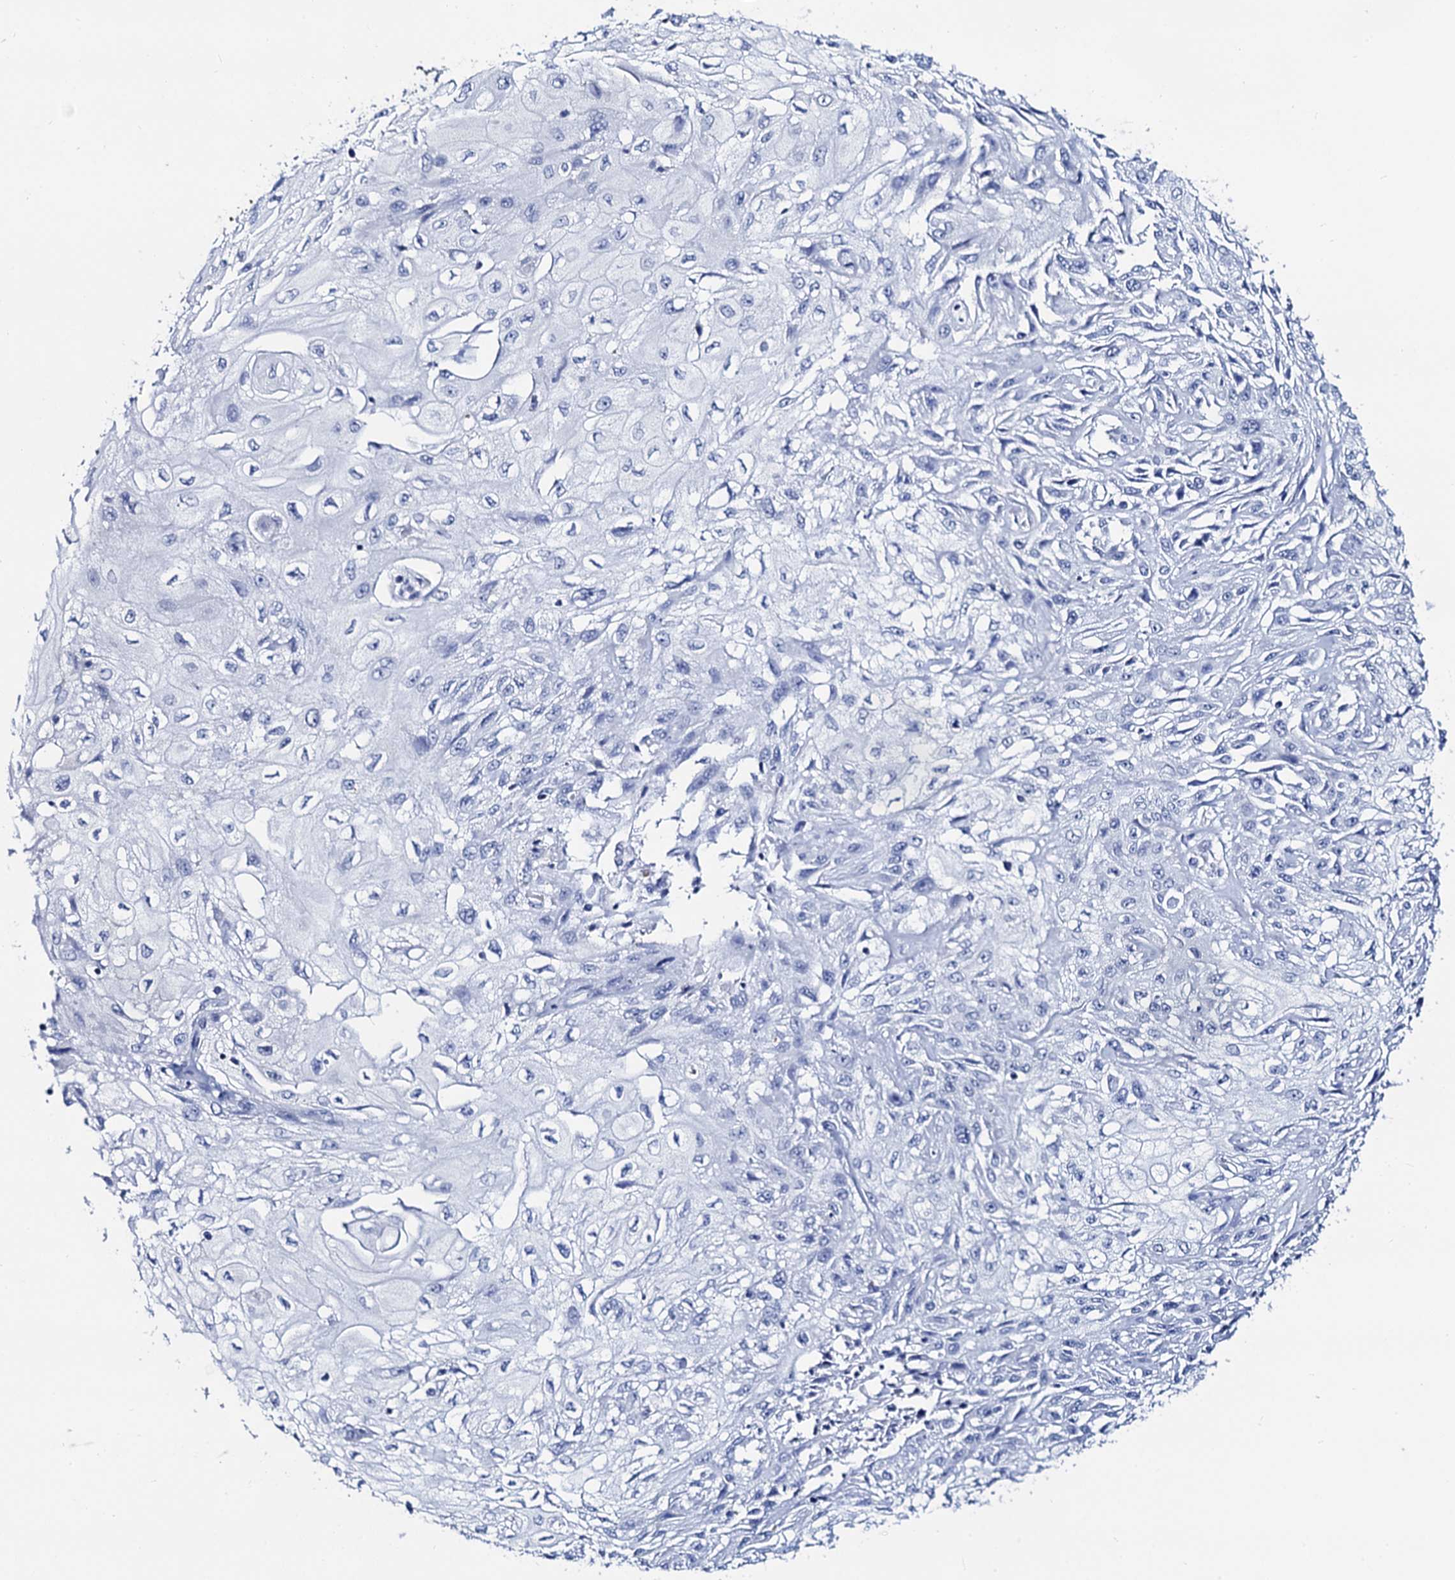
{"staining": {"intensity": "negative", "quantity": "none", "location": "none"}, "tissue": "skin cancer", "cell_type": "Tumor cells", "image_type": "cancer", "snomed": [{"axis": "morphology", "description": "Squamous cell carcinoma, NOS"}, {"axis": "morphology", "description": "Squamous cell carcinoma, metastatic, NOS"}, {"axis": "topography", "description": "Skin"}, {"axis": "topography", "description": "Lymph node"}], "caption": "Tumor cells show no significant protein staining in skin metastatic squamous cell carcinoma.", "gene": "ACADSB", "patient": {"sex": "male", "age": 75}}